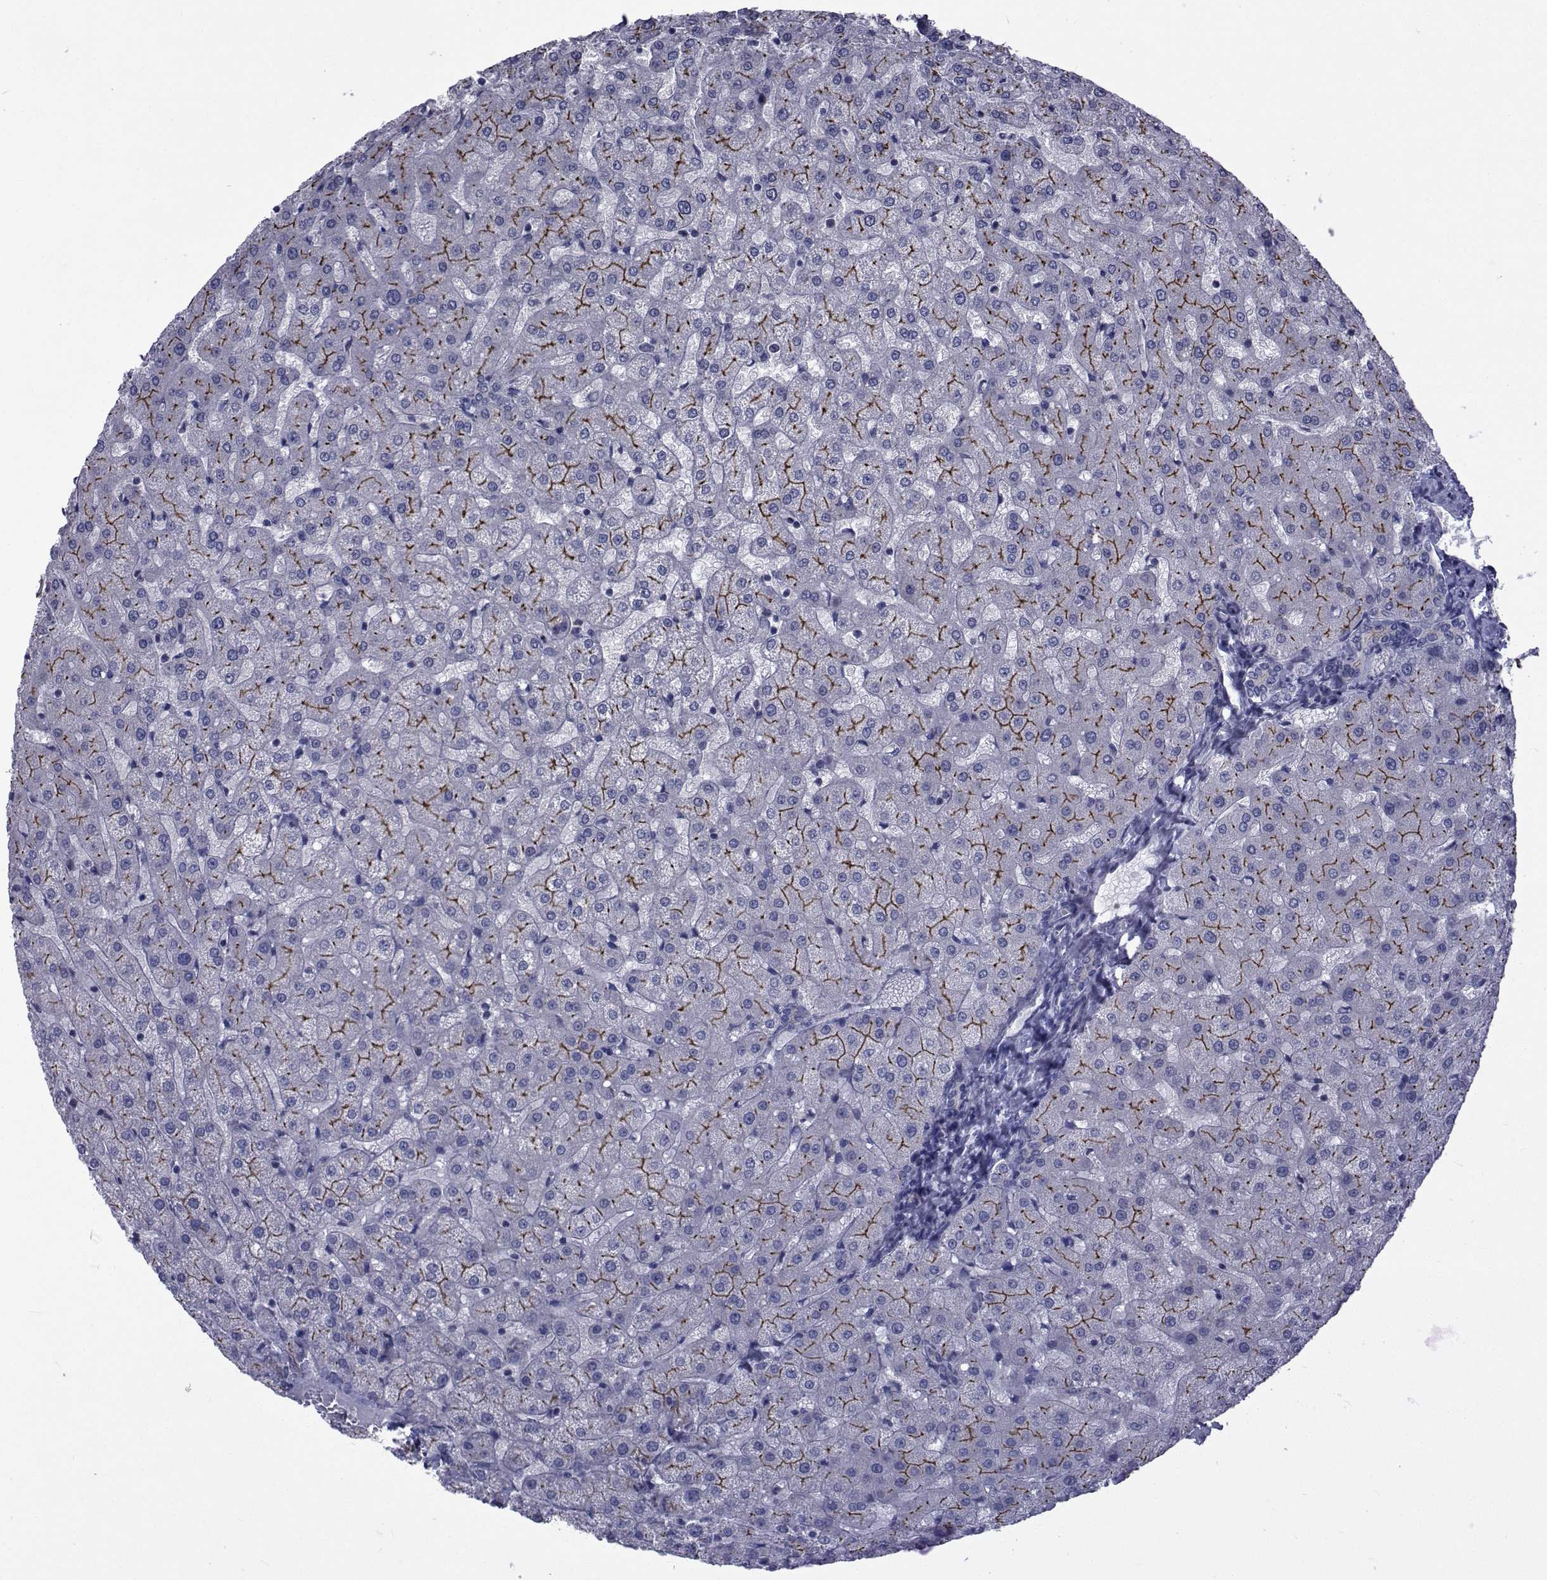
{"staining": {"intensity": "negative", "quantity": "none", "location": "none"}, "tissue": "liver", "cell_type": "Cholangiocytes", "image_type": "normal", "snomed": [{"axis": "morphology", "description": "Normal tissue, NOS"}, {"axis": "topography", "description": "Liver"}], "caption": "IHC micrograph of normal liver: liver stained with DAB displays no significant protein positivity in cholangiocytes.", "gene": "SLC30A10", "patient": {"sex": "female", "age": 50}}